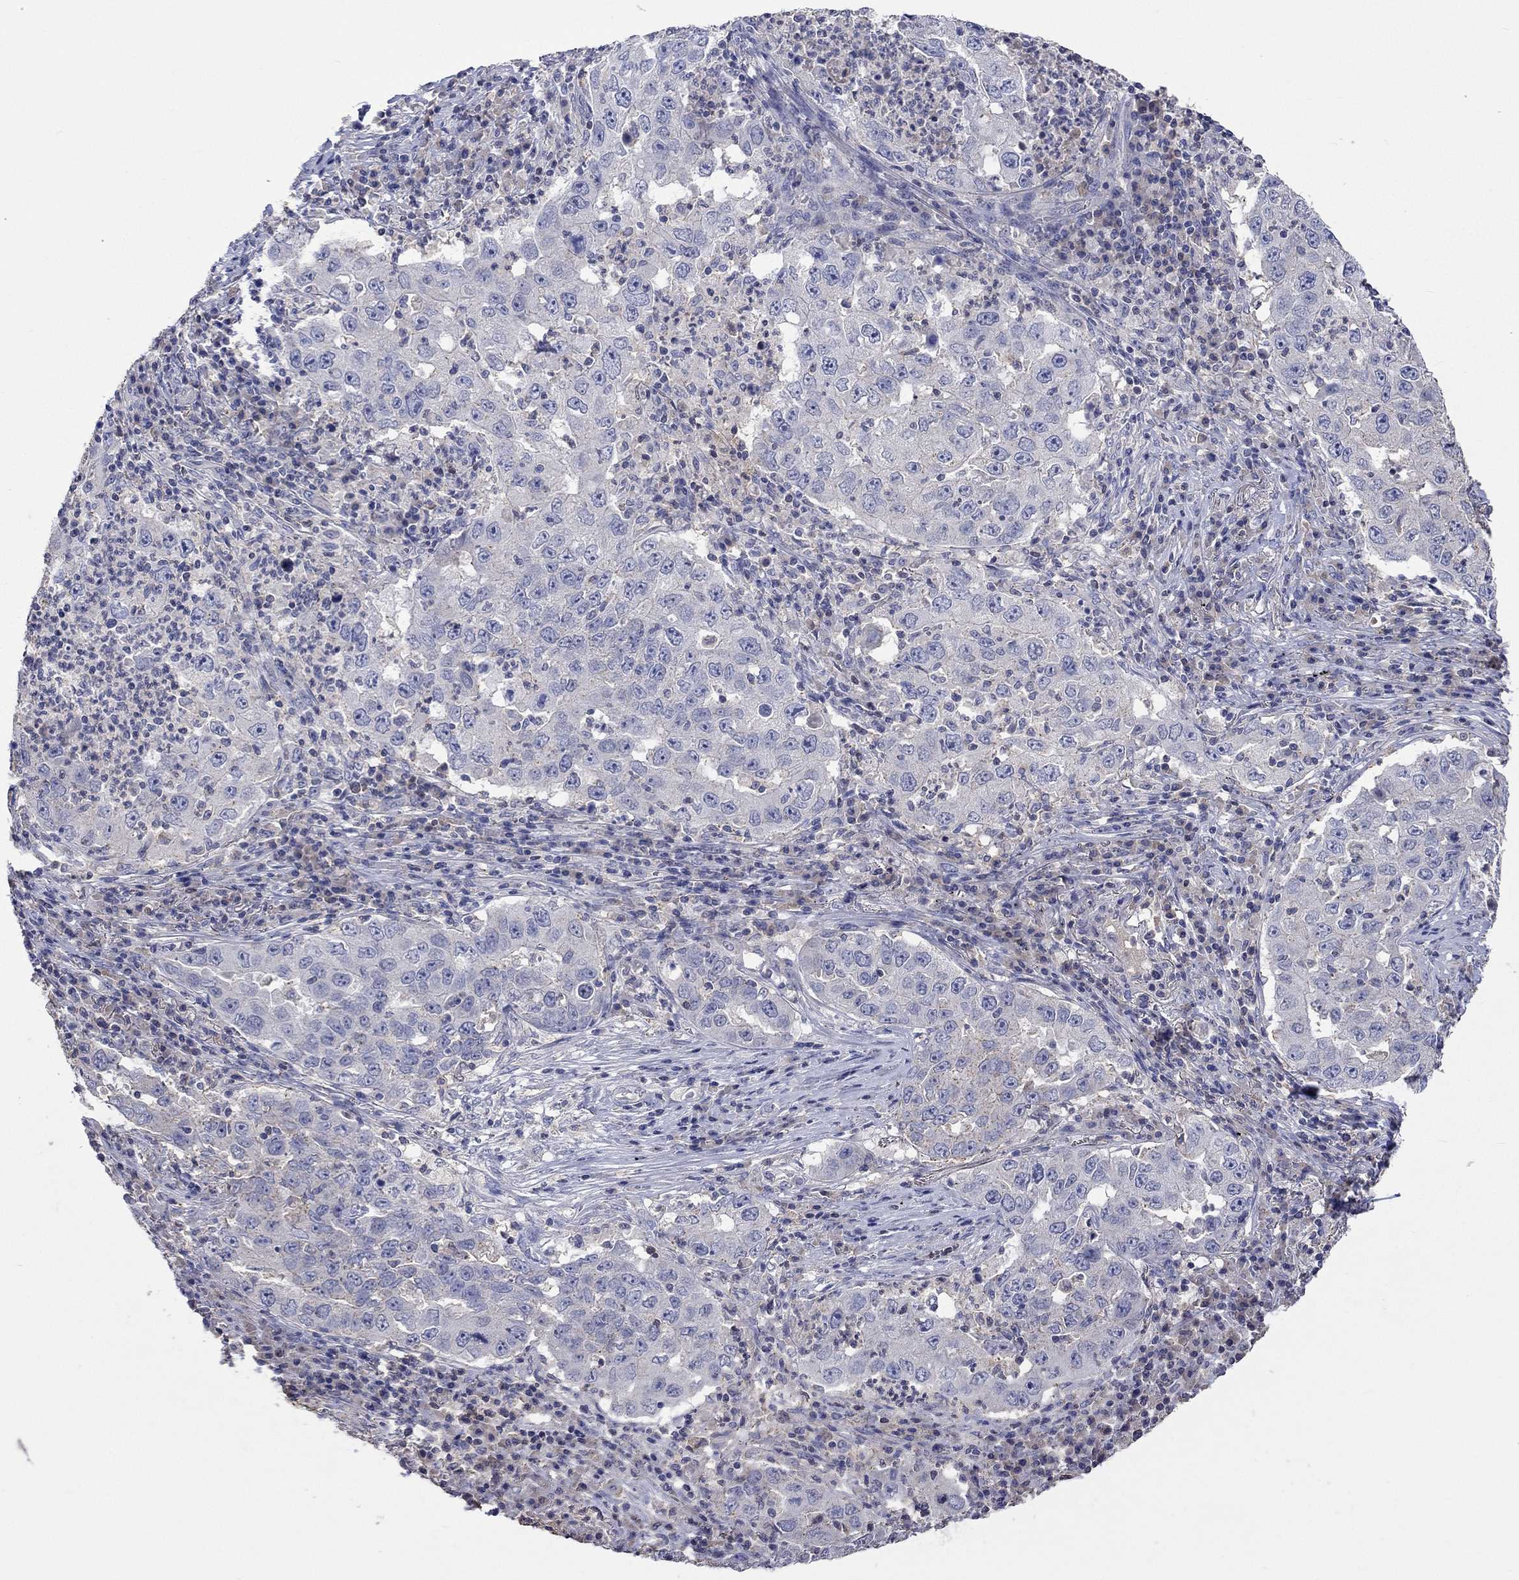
{"staining": {"intensity": "negative", "quantity": "none", "location": "none"}, "tissue": "lung cancer", "cell_type": "Tumor cells", "image_type": "cancer", "snomed": [{"axis": "morphology", "description": "Adenocarcinoma, NOS"}, {"axis": "topography", "description": "Lung"}], "caption": "Immunohistochemical staining of human lung adenocarcinoma demonstrates no significant expression in tumor cells.", "gene": "LRFN4", "patient": {"sex": "male", "age": 73}}